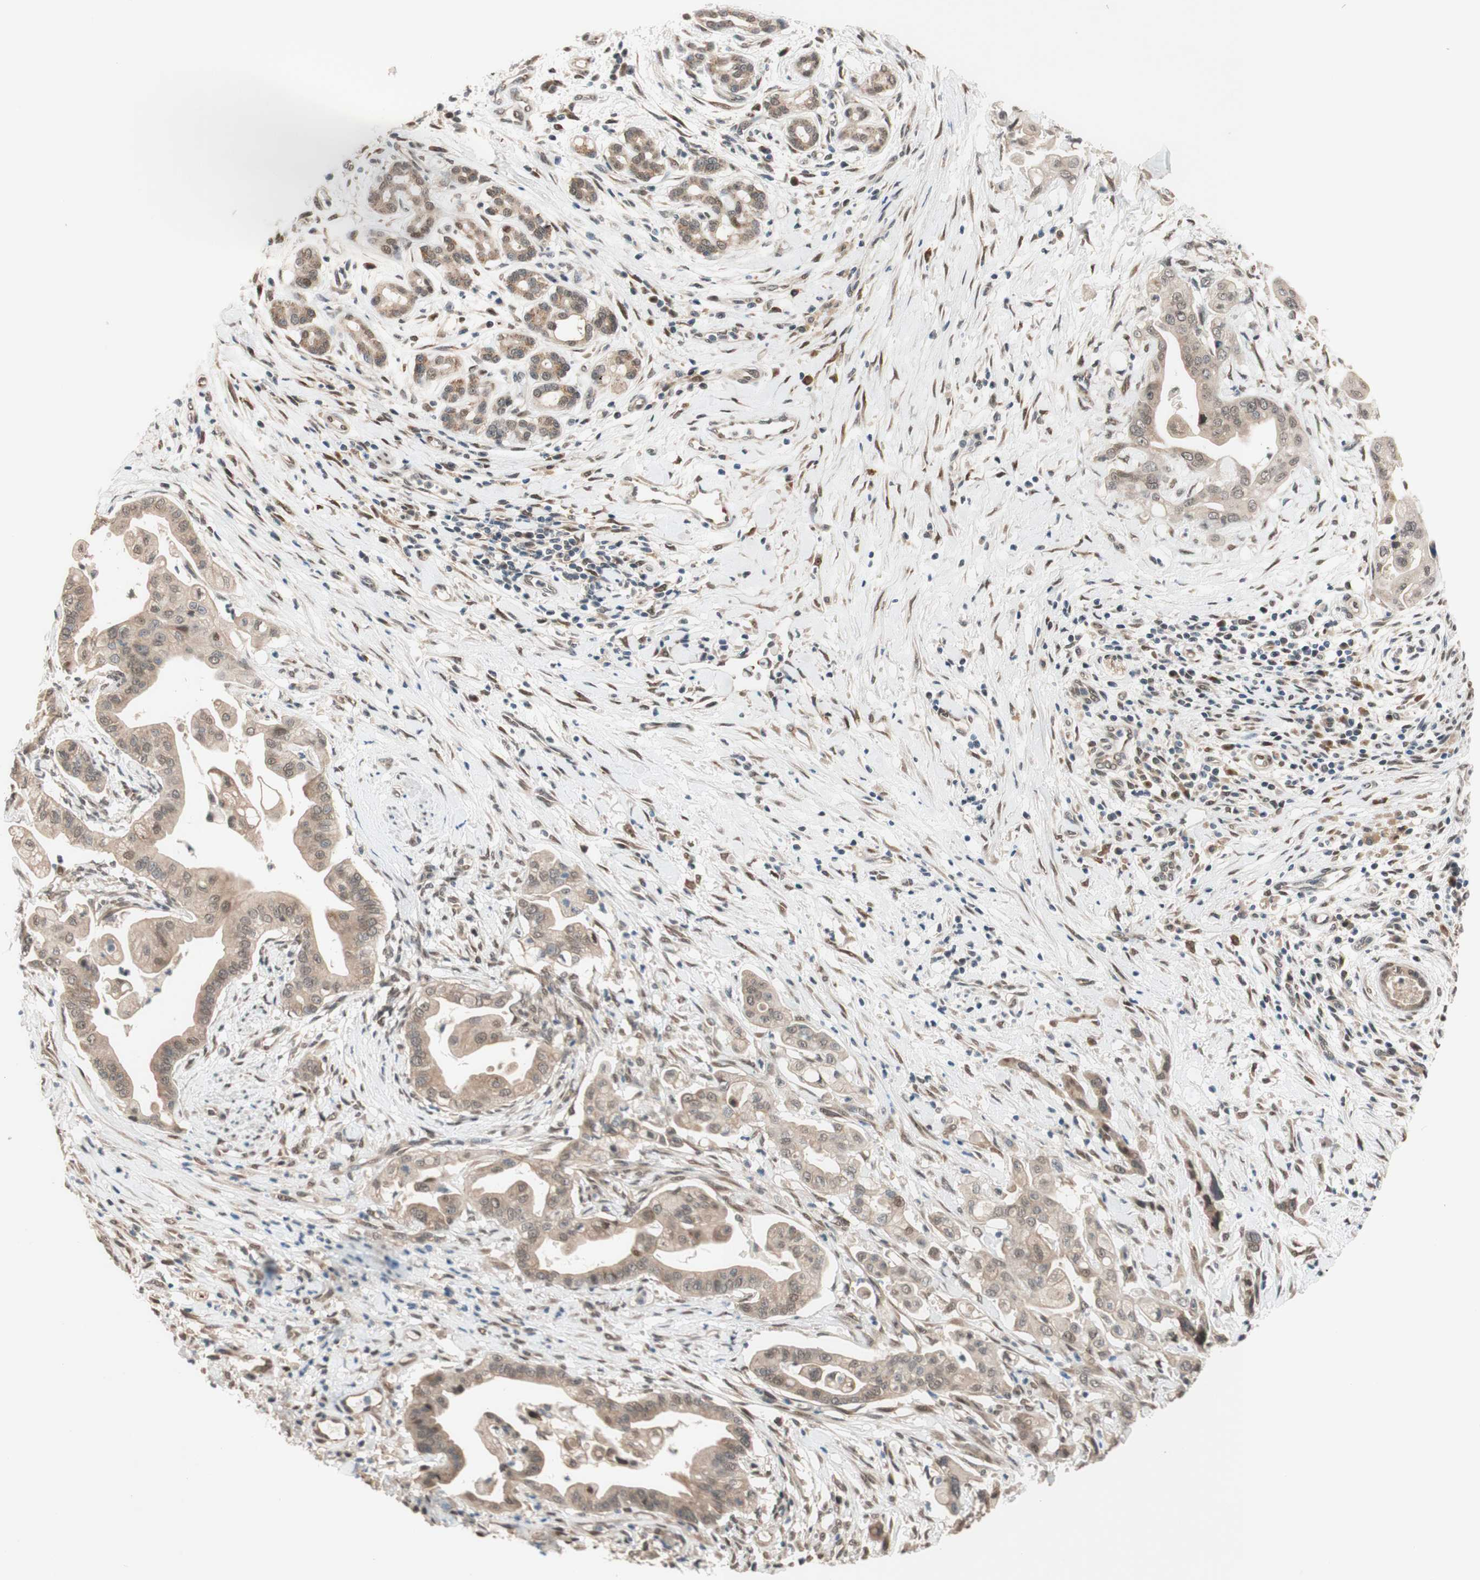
{"staining": {"intensity": "moderate", "quantity": "25%-75%", "location": "cytoplasmic/membranous,nuclear"}, "tissue": "pancreatic cancer", "cell_type": "Tumor cells", "image_type": "cancer", "snomed": [{"axis": "morphology", "description": "Adenocarcinoma, NOS"}, {"axis": "topography", "description": "Pancreas"}], "caption": "Immunohistochemical staining of human adenocarcinoma (pancreatic) demonstrates medium levels of moderate cytoplasmic/membranous and nuclear protein staining in about 25%-75% of tumor cells. The protein of interest is stained brown, and the nuclei are stained in blue (DAB (3,3'-diaminobenzidine) IHC with brightfield microscopy, high magnification).", "gene": "CCNC", "patient": {"sex": "female", "age": 75}}